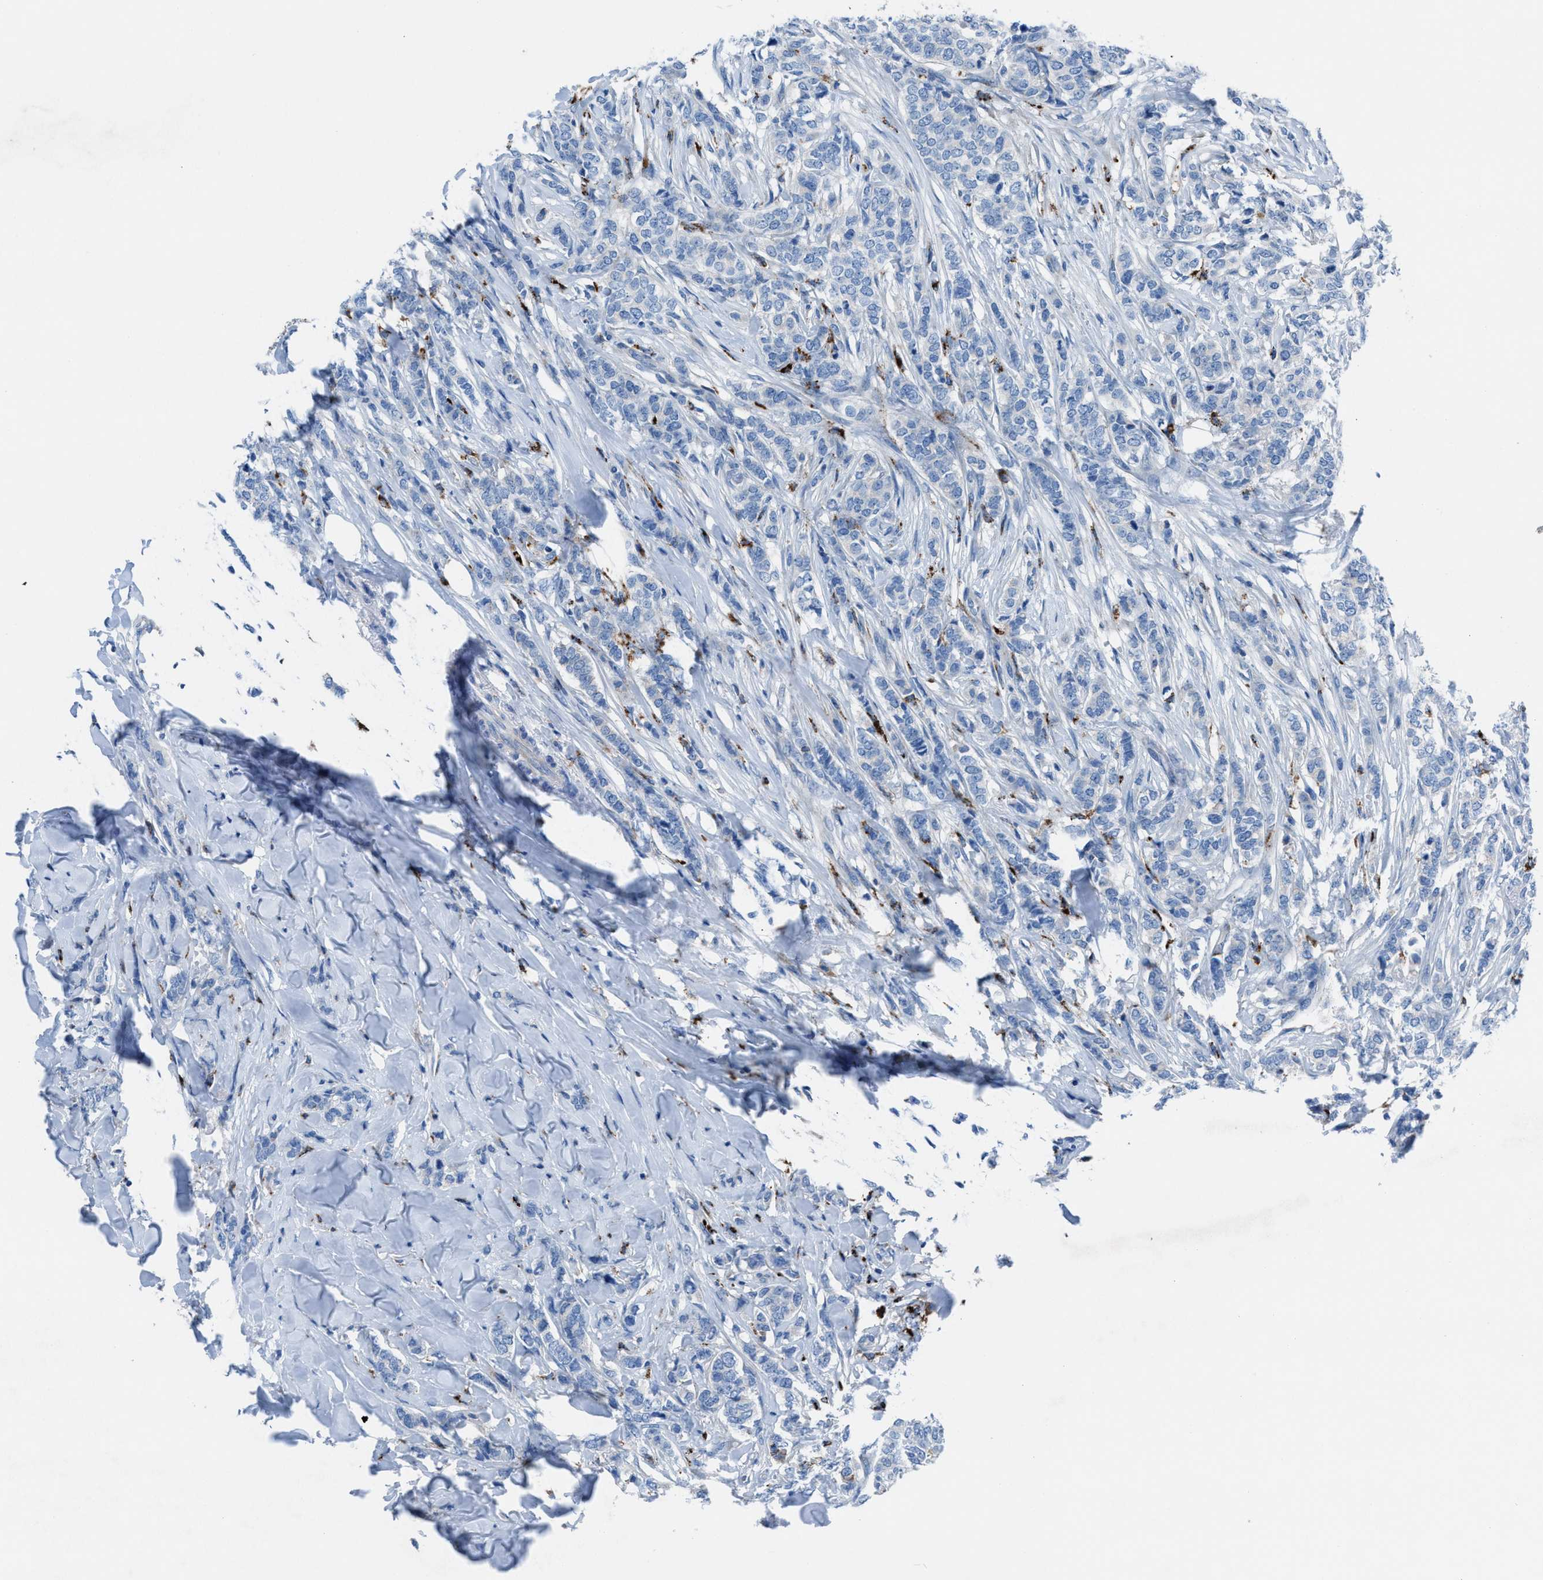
{"staining": {"intensity": "negative", "quantity": "none", "location": "none"}, "tissue": "breast cancer", "cell_type": "Tumor cells", "image_type": "cancer", "snomed": [{"axis": "morphology", "description": "Lobular carcinoma"}, {"axis": "topography", "description": "Skin"}, {"axis": "topography", "description": "Breast"}], "caption": "DAB immunohistochemical staining of human breast cancer displays no significant expression in tumor cells. (Immunohistochemistry (ihc), brightfield microscopy, high magnification).", "gene": "CD1B", "patient": {"sex": "female", "age": 46}}